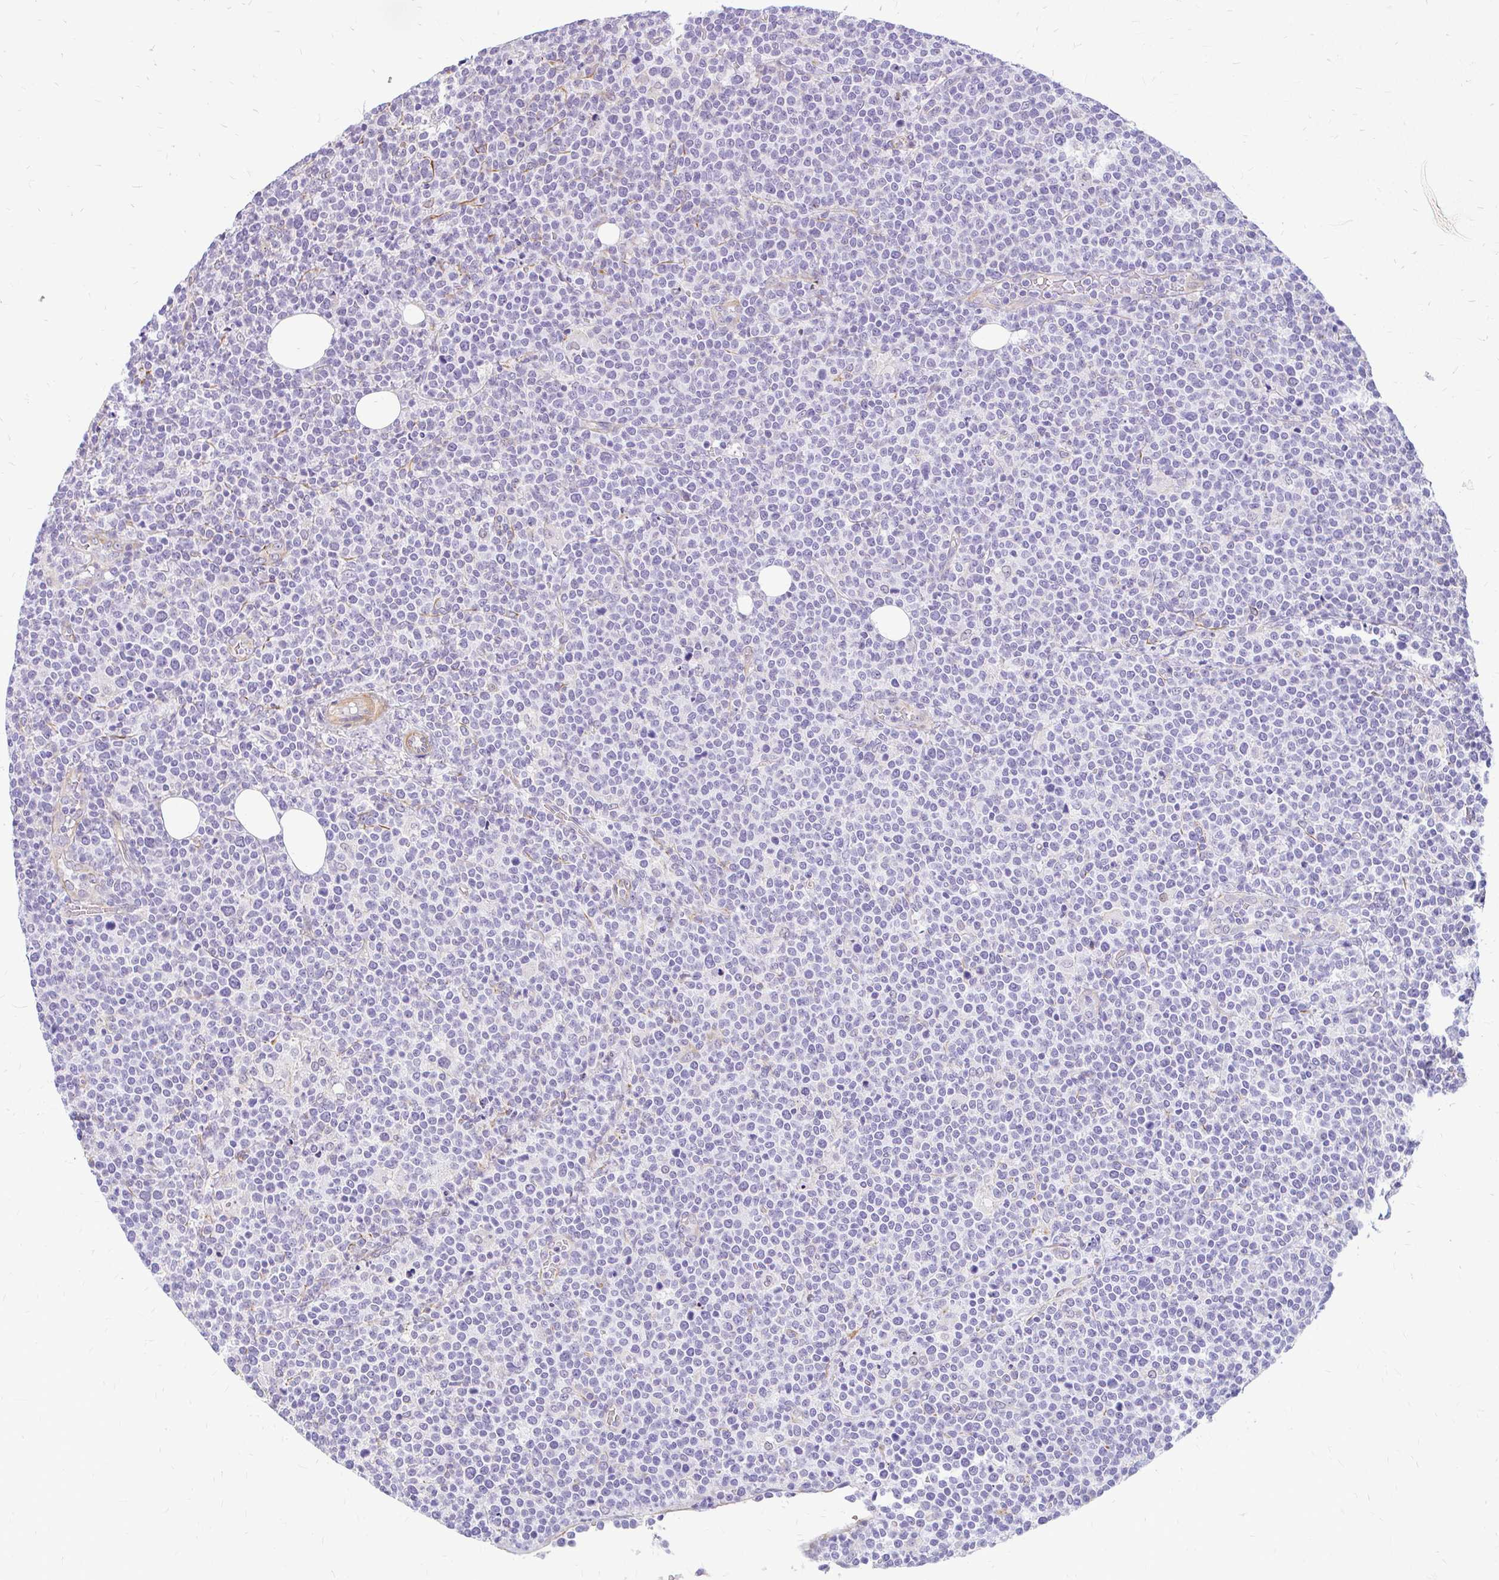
{"staining": {"intensity": "negative", "quantity": "none", "location": "none"}, "tissue": "lymphoma", "cell_type": "Tumor cells", "image_type": "cancer", "snomed": [{"axis": "morphology", "description": "Malignant lymphoma, non-Hodgkin's type, High grade"}, {"axis": "topography", "description": "Lymph node"}], "caption": "Tumor cells show no significant expression in high-grade malignant lymphoma, non-Hodgkin's type.", "gene": "FAM83C", "patient": {"sex": "male", "age": 61}}